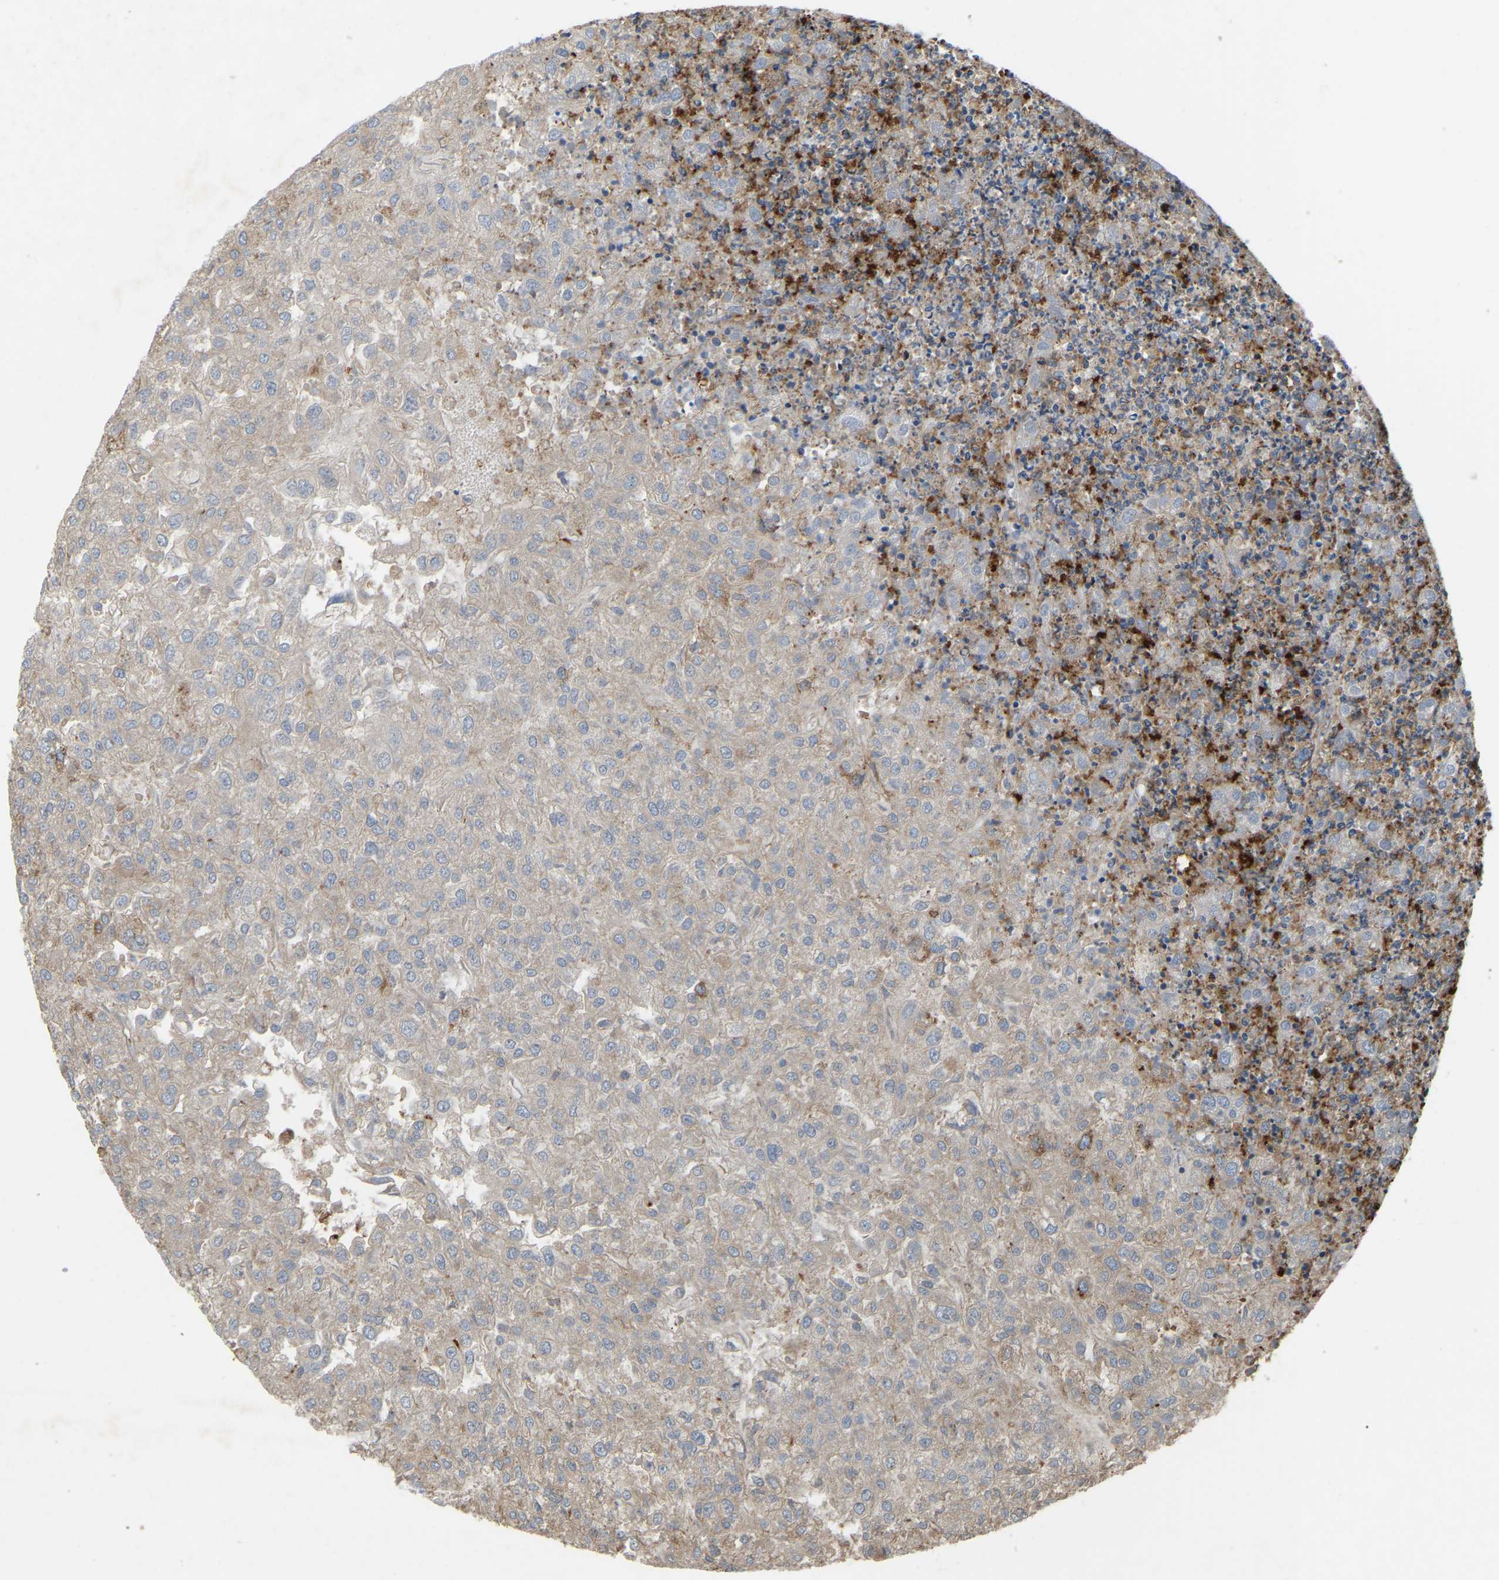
{"staining": {"intensity": "moderate", "quantity": "<25%", "location": "cytoplasmic/membranous"}, "tissue": "renal cancer", "cell_type": "Tumor cells", "image_type": "cancer", "snomed": [{"axis": "morphology", "description": "Adenocarcinoma, NOS"}, {"axis": "topography", "description": "Kidney"}], "caption": "An IHC histopathology image of neoplastic tissue is shown. Protein staining in brown shows moderate cytoplasmic/membranous positivity in renal adenocarcinoma within tumor cells.", "gene": "SAMD9L", "patient": {"sex": "female", "age": 54}}